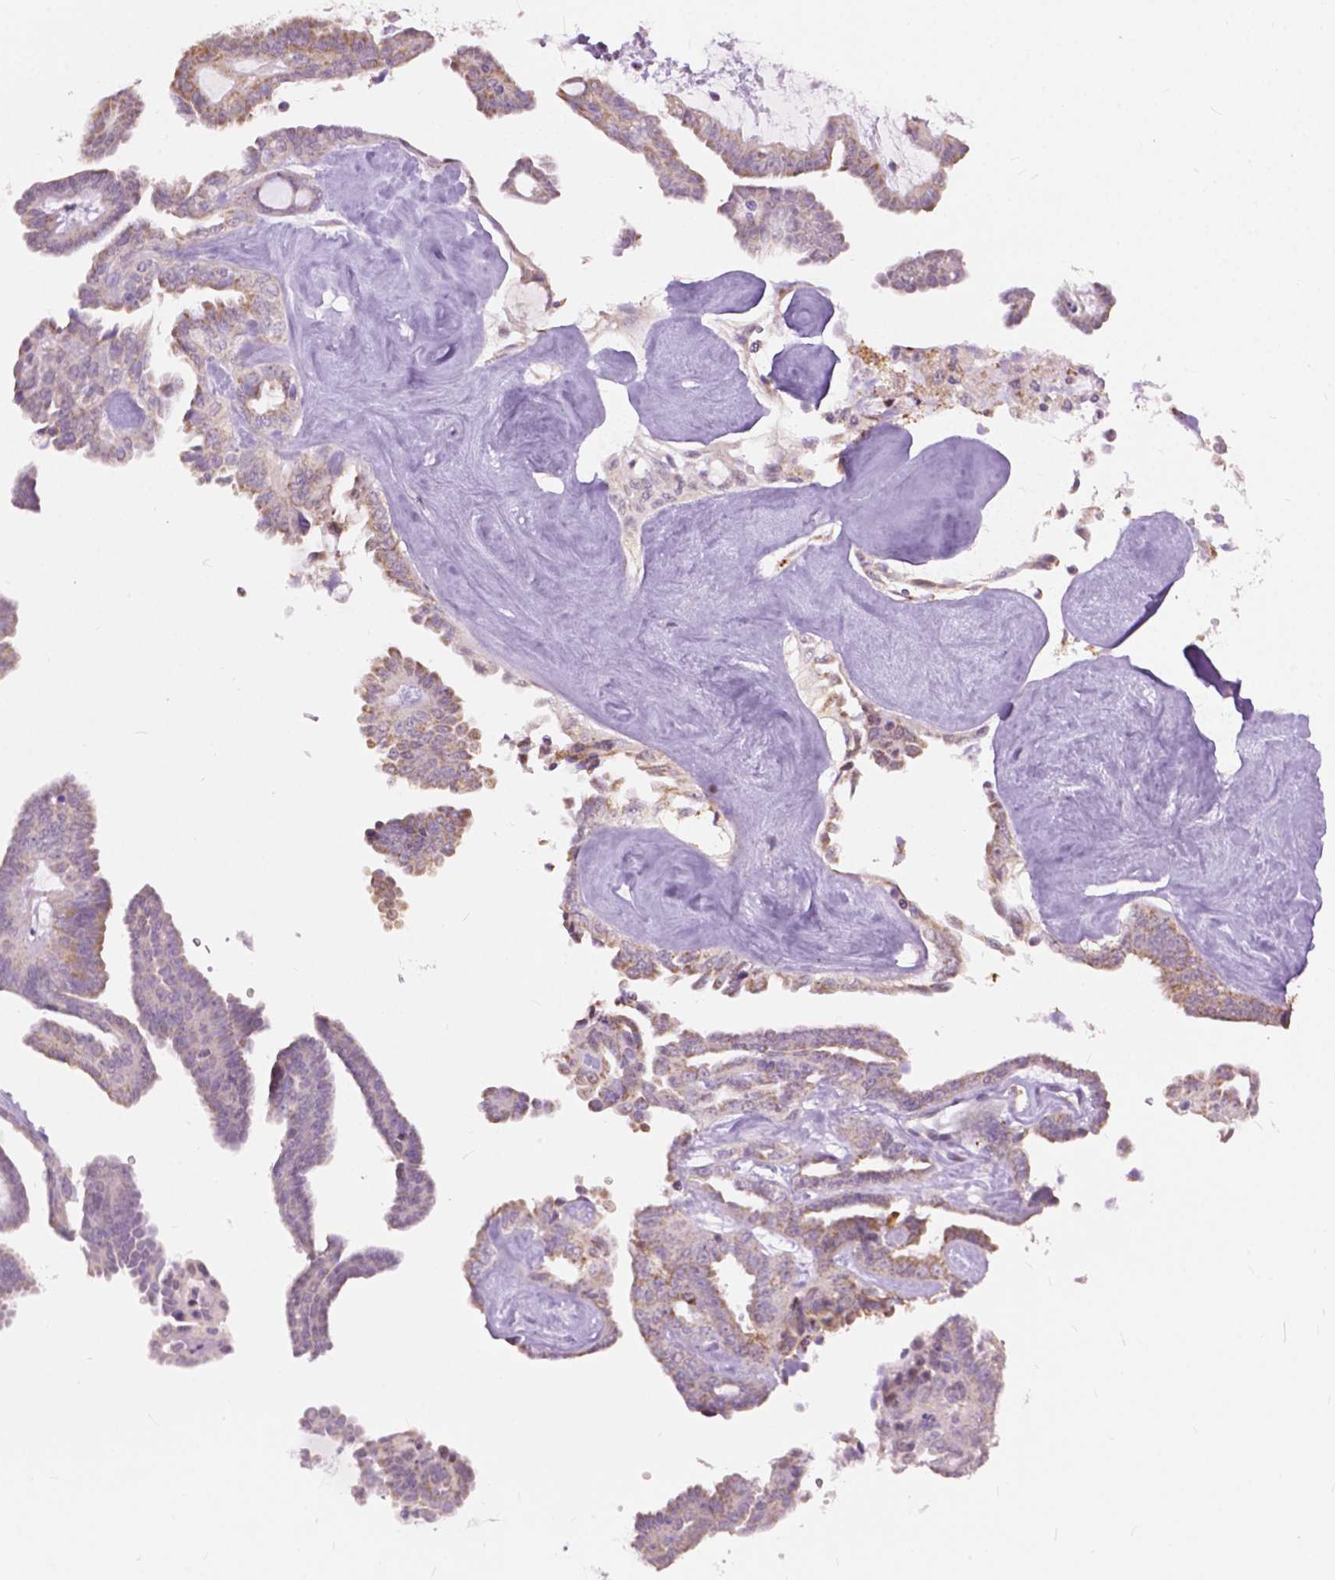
{"staining": {"intensity": "weak", "quantity": "25%-75%", "location": "cytoplasmic/membranous"}, "tissue": "ovarian cancer", "cell_type": "Tumor cells", "image_type": "cancer", "snomed": [{"axis": "morphology", "description": "Cystadenocarcinoma, serous, NOS"}, {"axis": "topography", "description": "Ovary"}], "caption": "Approximately 25%-75% of tumor cells in serous cystadenocarcinoma (ovarian) display weak cytoplasmic/membranous protein positivity as visualized by brown immunohistochemical staining.", "gene": "TTC9B", "patient": {"sex": "female", "age": 71}}